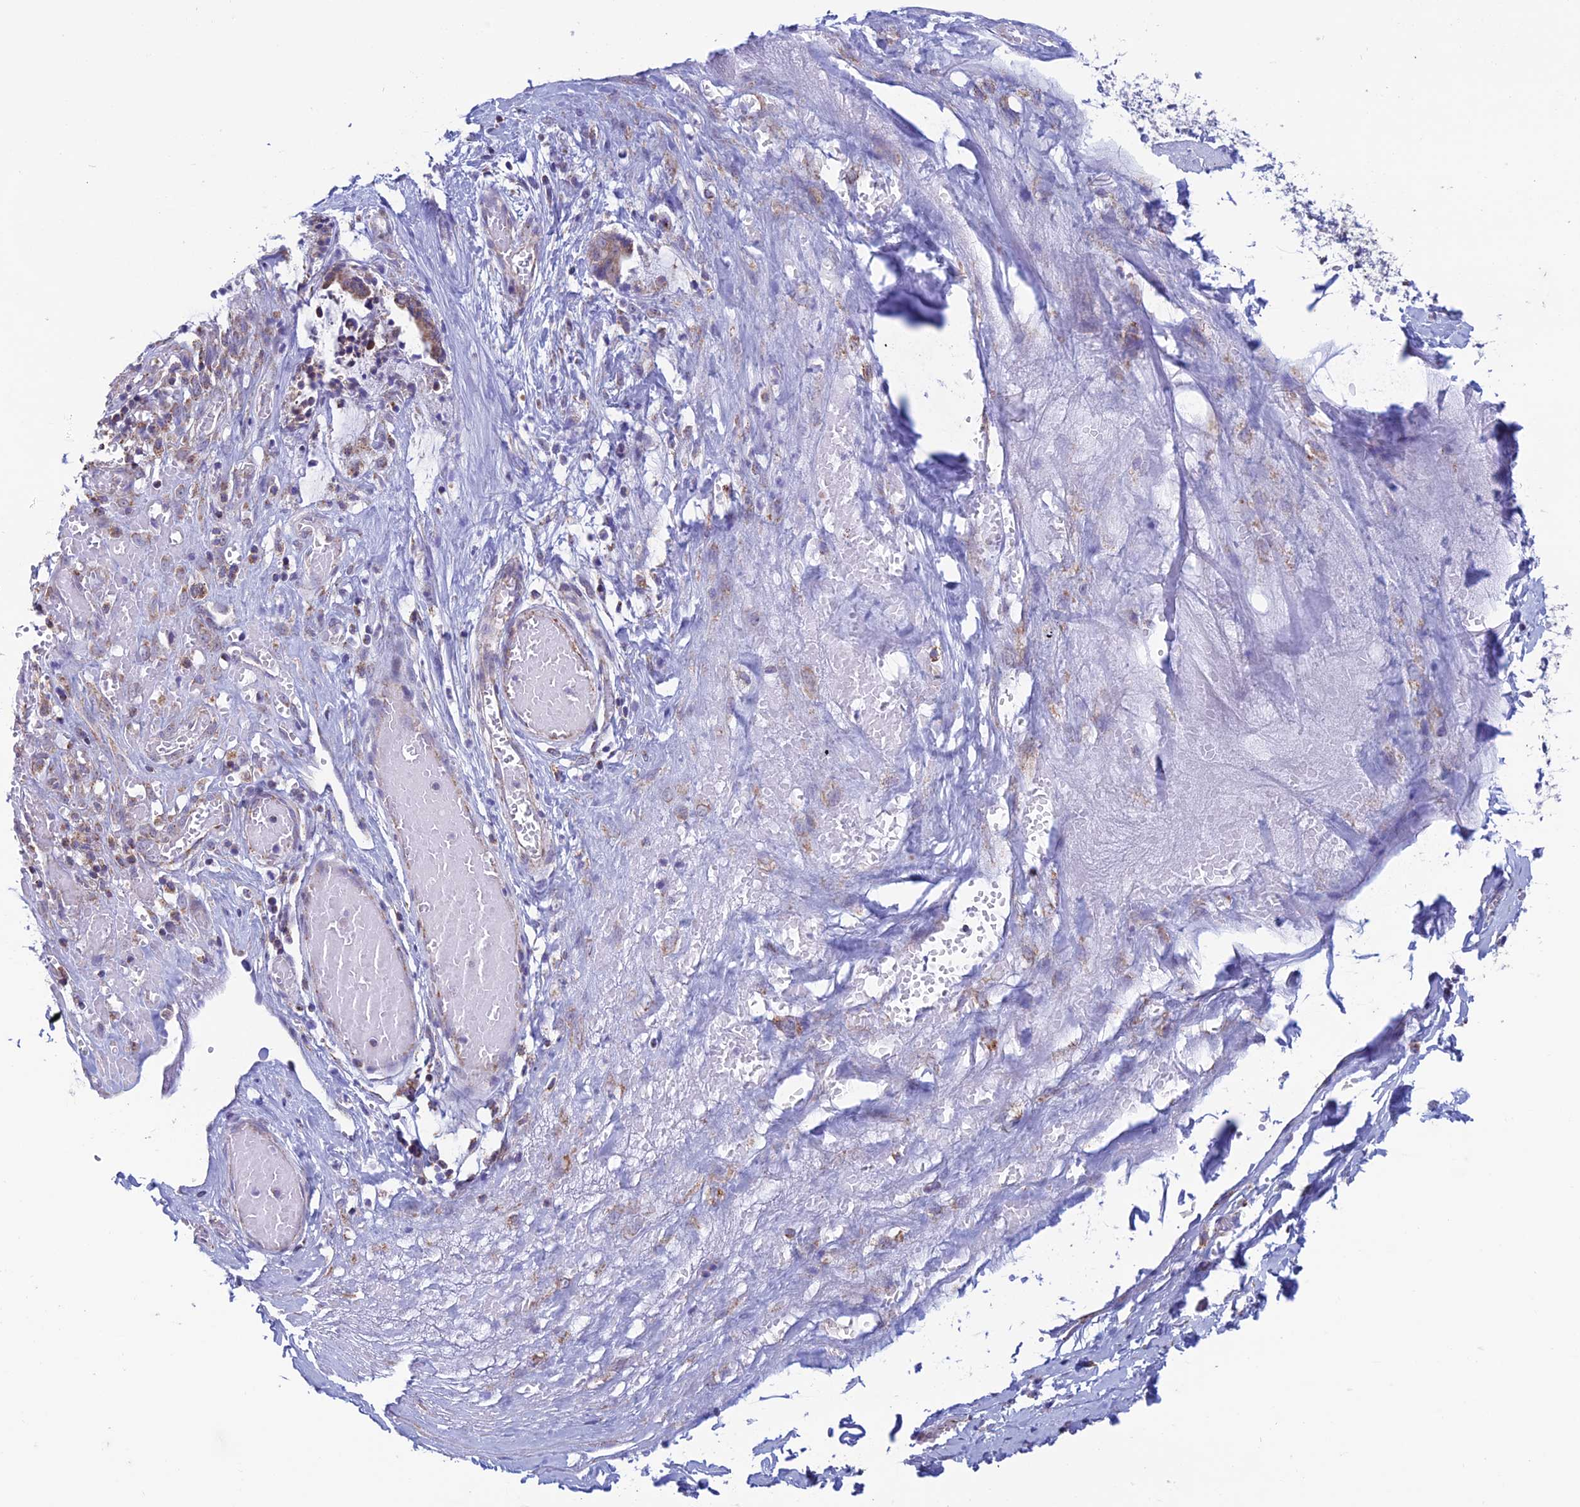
{"staining": {"intensity": "negative", "quantity": "none", "location": "none"}, "tissue": "smooth muscle", "cell_type": "Smooth muscle cells", "image_type": "normal", "snomed": [{"axis": "morphology", "description": "Normal tissue, NOS"}, {"axis": "morphology", "description": "Adenocarcinoma, NOS"}, {"axis": "topography", "description": "Colon"}, {"axis": "topography", "description": "Peripheral nerve tissue"}], "caption": "Smooth muscle stained for a protein using immunohistochemistry displays no expression smooth muscle cells.", "gene": "ZNG1A", "patient": {"sex": "male", "age": 14}}